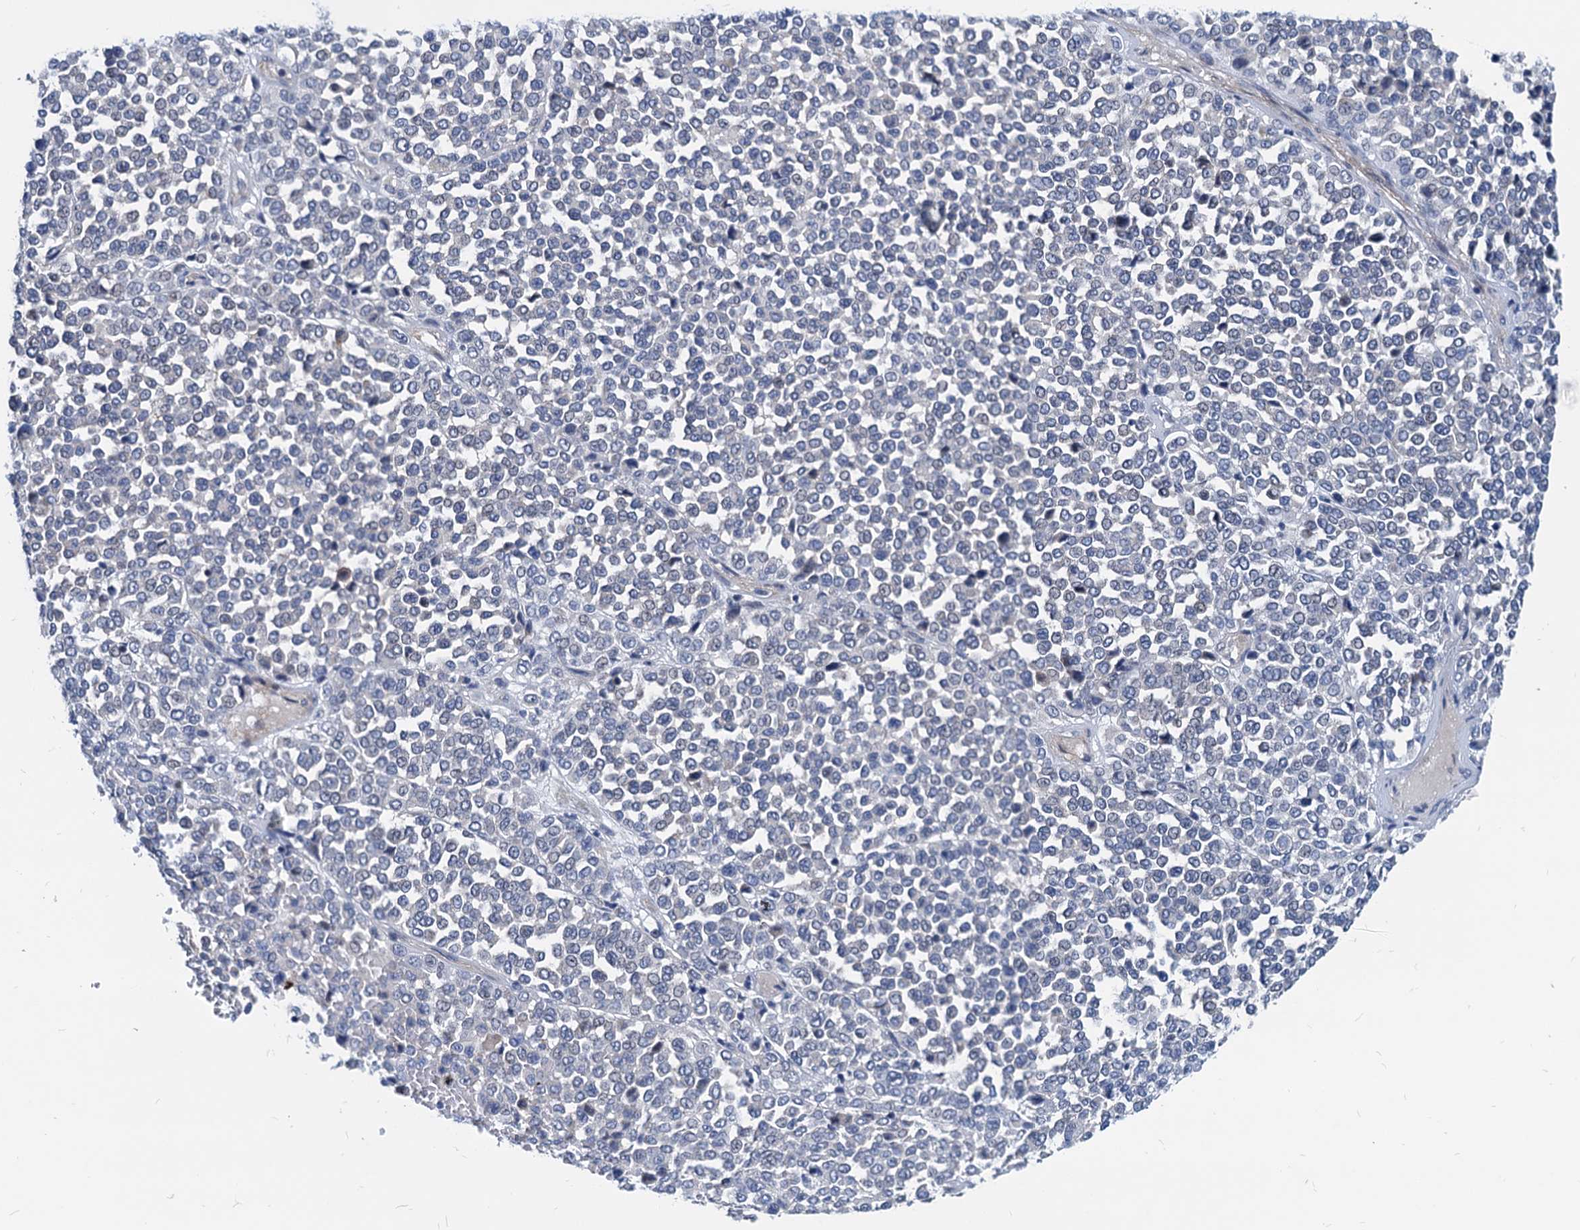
{"staining": {"intensity": "negative", "quantity": "none", "location": "none"}, "tissue": "melanoma", "cell_type": "Tumor cells", "image_type": "cancer", "snomed": [{"axis": "morphology", "description": "Malignant melanoma, Metastatic site"}, {"axis": "topography", "description": "Pancreas"}], "caption": "The IHC histopathology image has no significant staining in tumor cells of malignant melanoma (metastatic site) tissue.", "gene": "HSF2", "patient": {"sex": "female", "age": 30}}